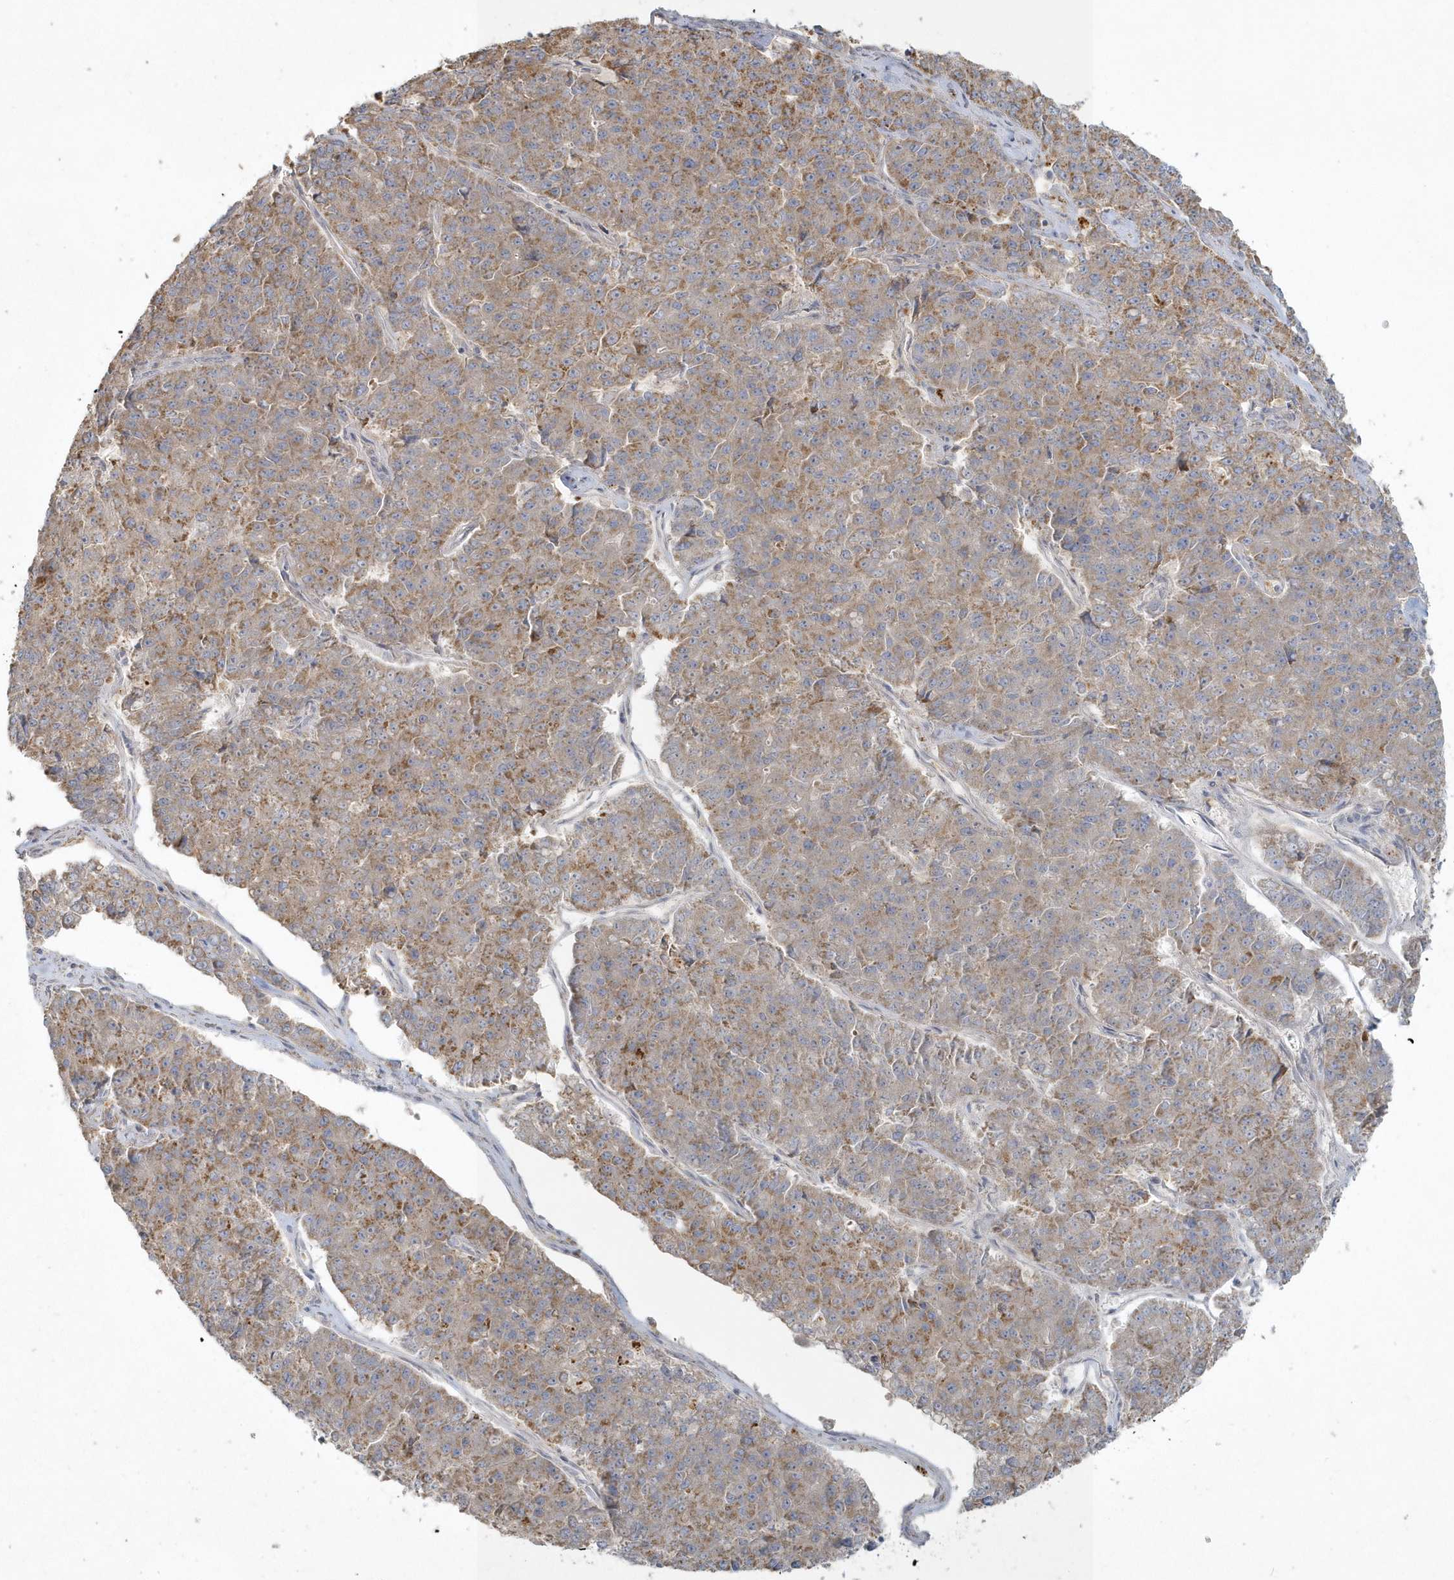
{"staining": {"intensity": "moderate", "quantity": ">75%", "location": "cytoplasmic/membranous"}, "tissue": "pancreatic cancer", "cell_type": "Tumor cells", "image_type": "cancer", "snomed": [{"axis": "morphology", "description": "Adenocarcinoma, NOS"}, {"axis": "topography", "description": "Pancreas"}], "caption": "About >75% of tumor cells in adenocarcinoma (pancreatic) show moderate cytoplasmic/membranous protein staining as visualized by brown immunohistochemical staining.", "gene": "BLTP3A", "patient": {"sex": "male", "age": 50}}